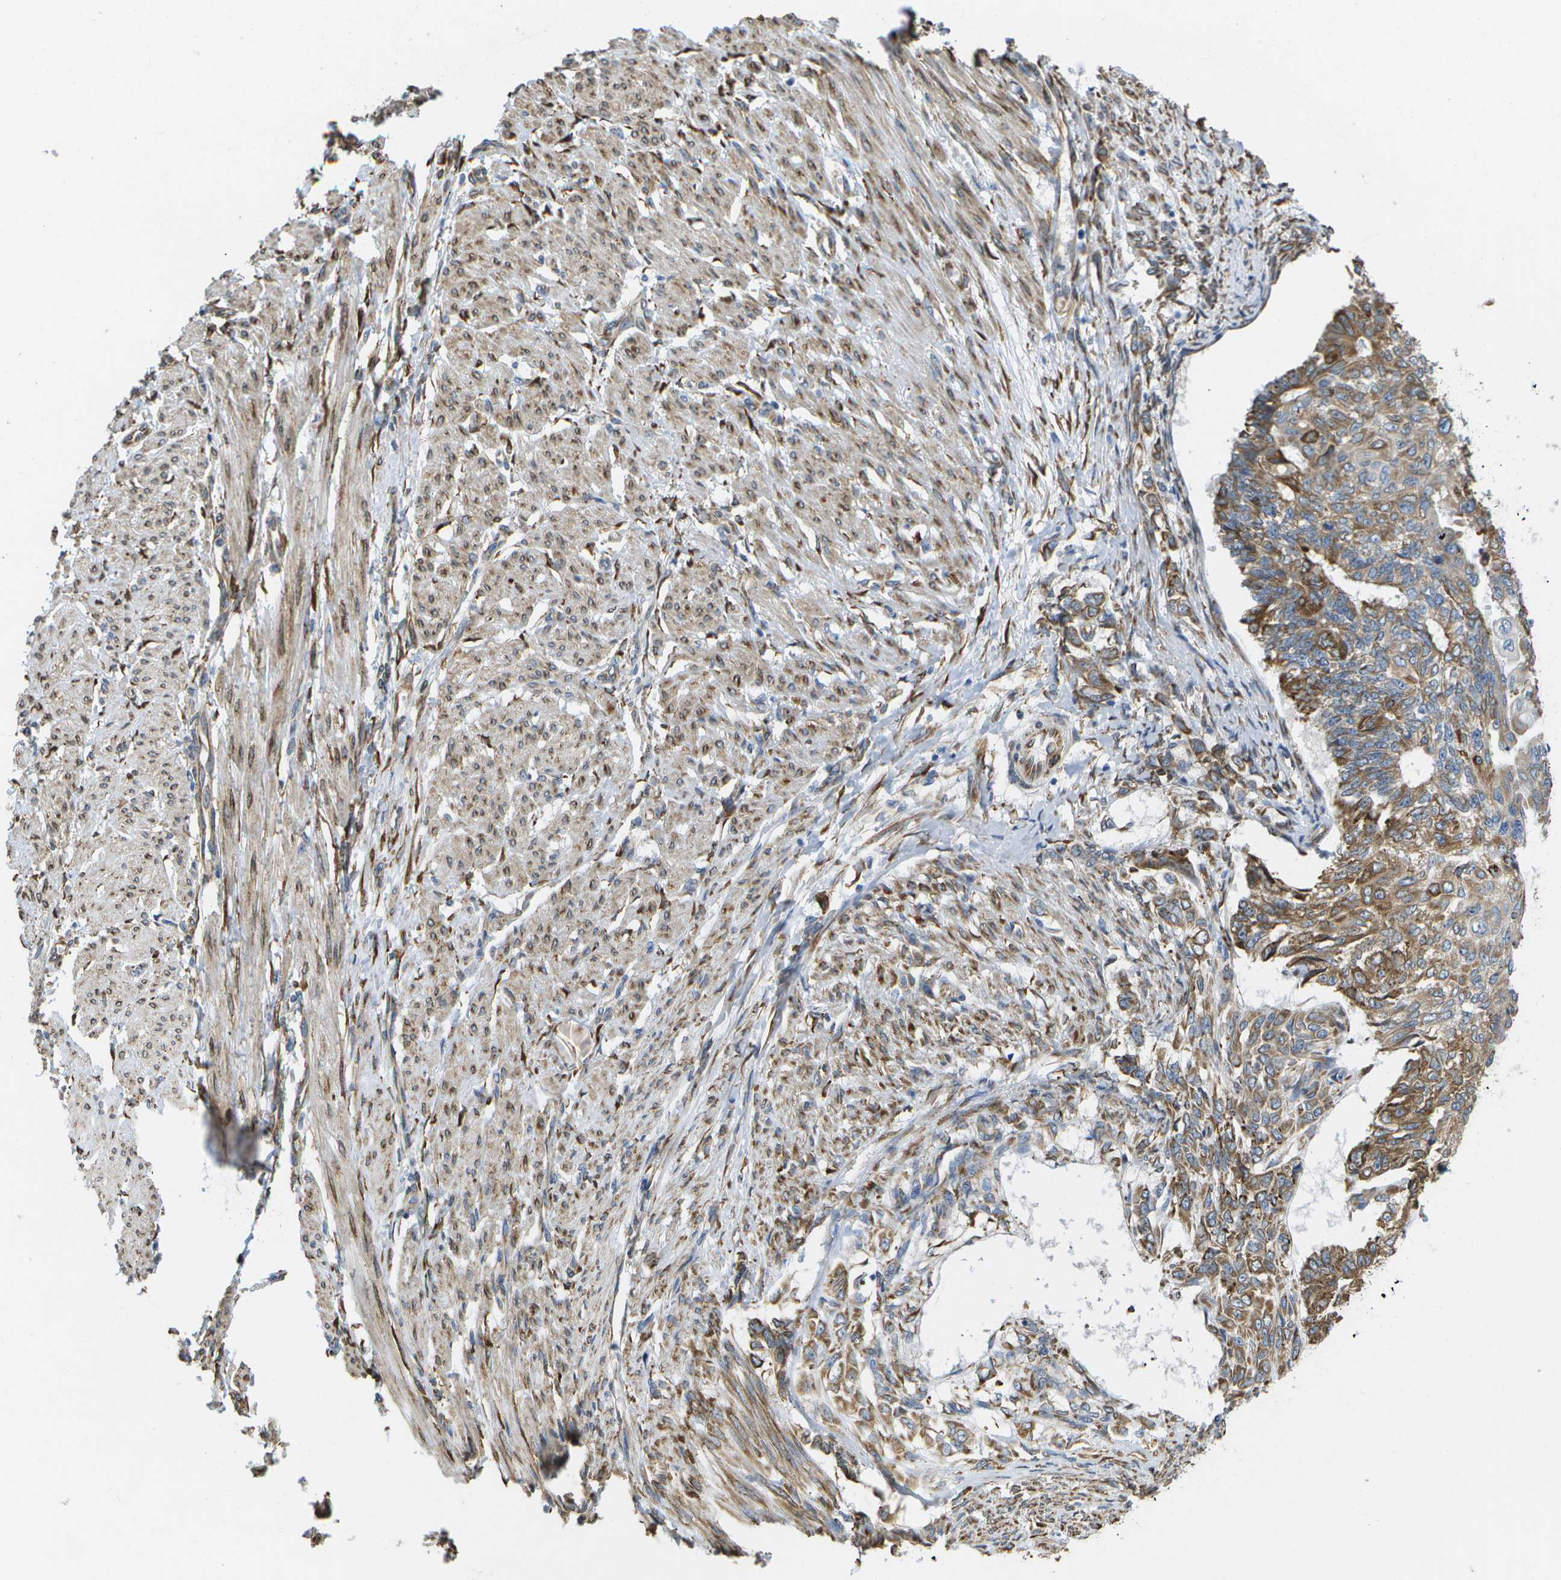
{"staining": {"intensity": "strong", "quantity": ">75%", "location": "cytoplasmic/membranous"}, "tissue": "endometrial cancer", "cell_type": "Tumor cells", "image_type": "cancer", "snomed": [{"axis": "morphology", "description": "Adenocarcinoma, NOS"}, {"axis": "topography", "description": "Endometrium"}], "caption": "Tumor cells reveal strong cytoplasmic/membranous positivity in approximately >75% of cells in endometrial adenocarcinoma. The protein is shown in brown color, while the nuclei are stained blue.", "gene": "ZDHHC17", "patient": {"sex": "female", "age": 32}}